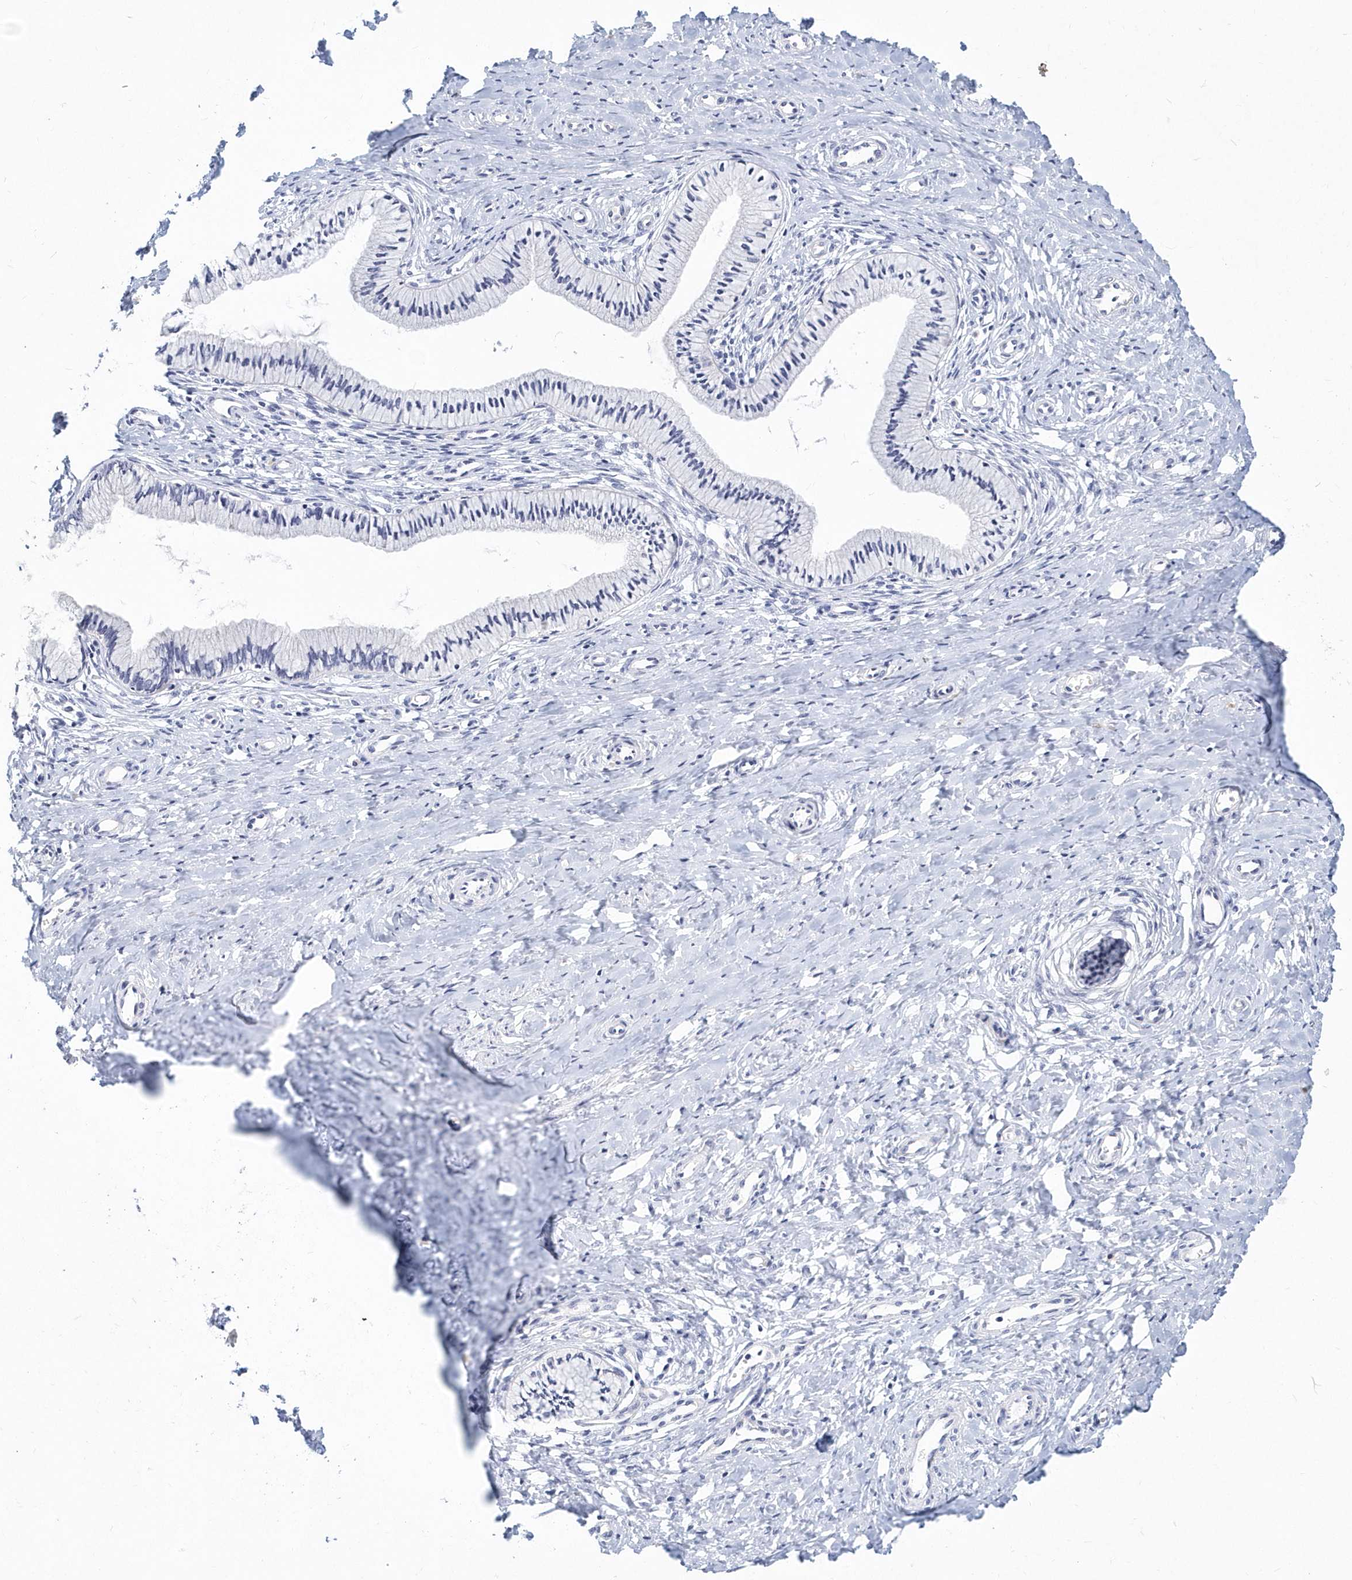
{"staining": {"intensity": "negative", "quantity": "none", "location": "none"}, "tissue": "cervix", "cell_type": "Glandular cells", "image_type": "normal", "snomed": [{"axis": "morphology", "description": "Normal tissue, NOS"}, {"axis": "topography", "description": "Cervix"}], "caption": "A histopathology image of human cervix is negative for staining in glandular cells. The staining is performed using DAB brown chromogen with nuclei counter-stained in using hematoxylin.", "gene": "ITGA2B", "patient": {"sex": "female", "age": 36}}